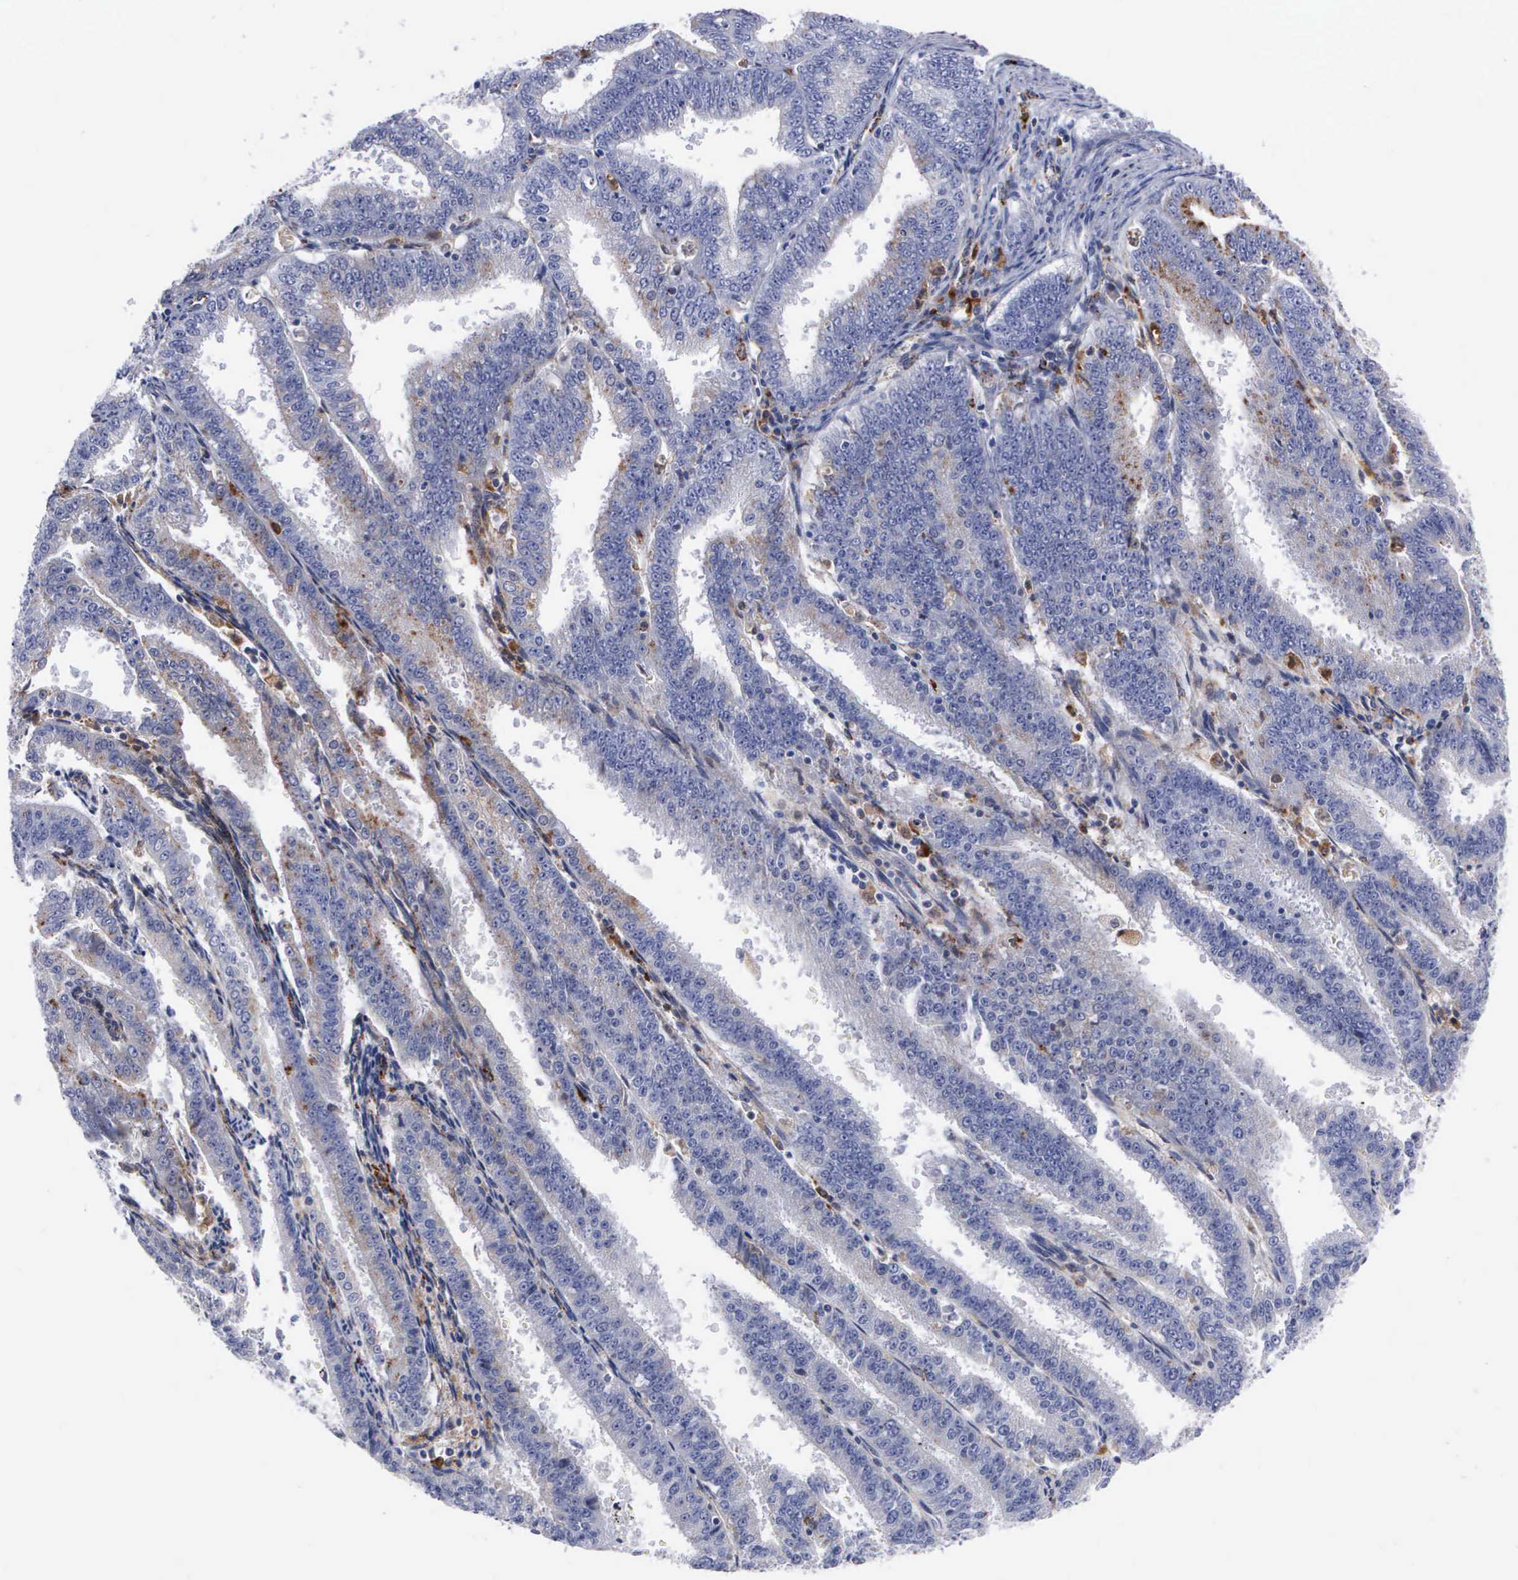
{"staining": {"intensity": "weak", "quantity": "<25%", "location": "cytoplasmic/membranous"}, "tissue": "endometrial cancer", "cell_type": "Tumor cells", "image_type": "cancer", "snomed": [{"axis": "morphology", "description": "Adenocarcinoma, NOS"}, {"axis": "topography", "description": "Endometrium"}], "caption": "The immunohistochemistry micrograph has no significant positivity in tumor cells of endometrial cancer (adenocarcinoma) tissue. Nuclei are stained in blue.", "gene": "CTSH", "patient": {"sex": "female", "age": 66}}